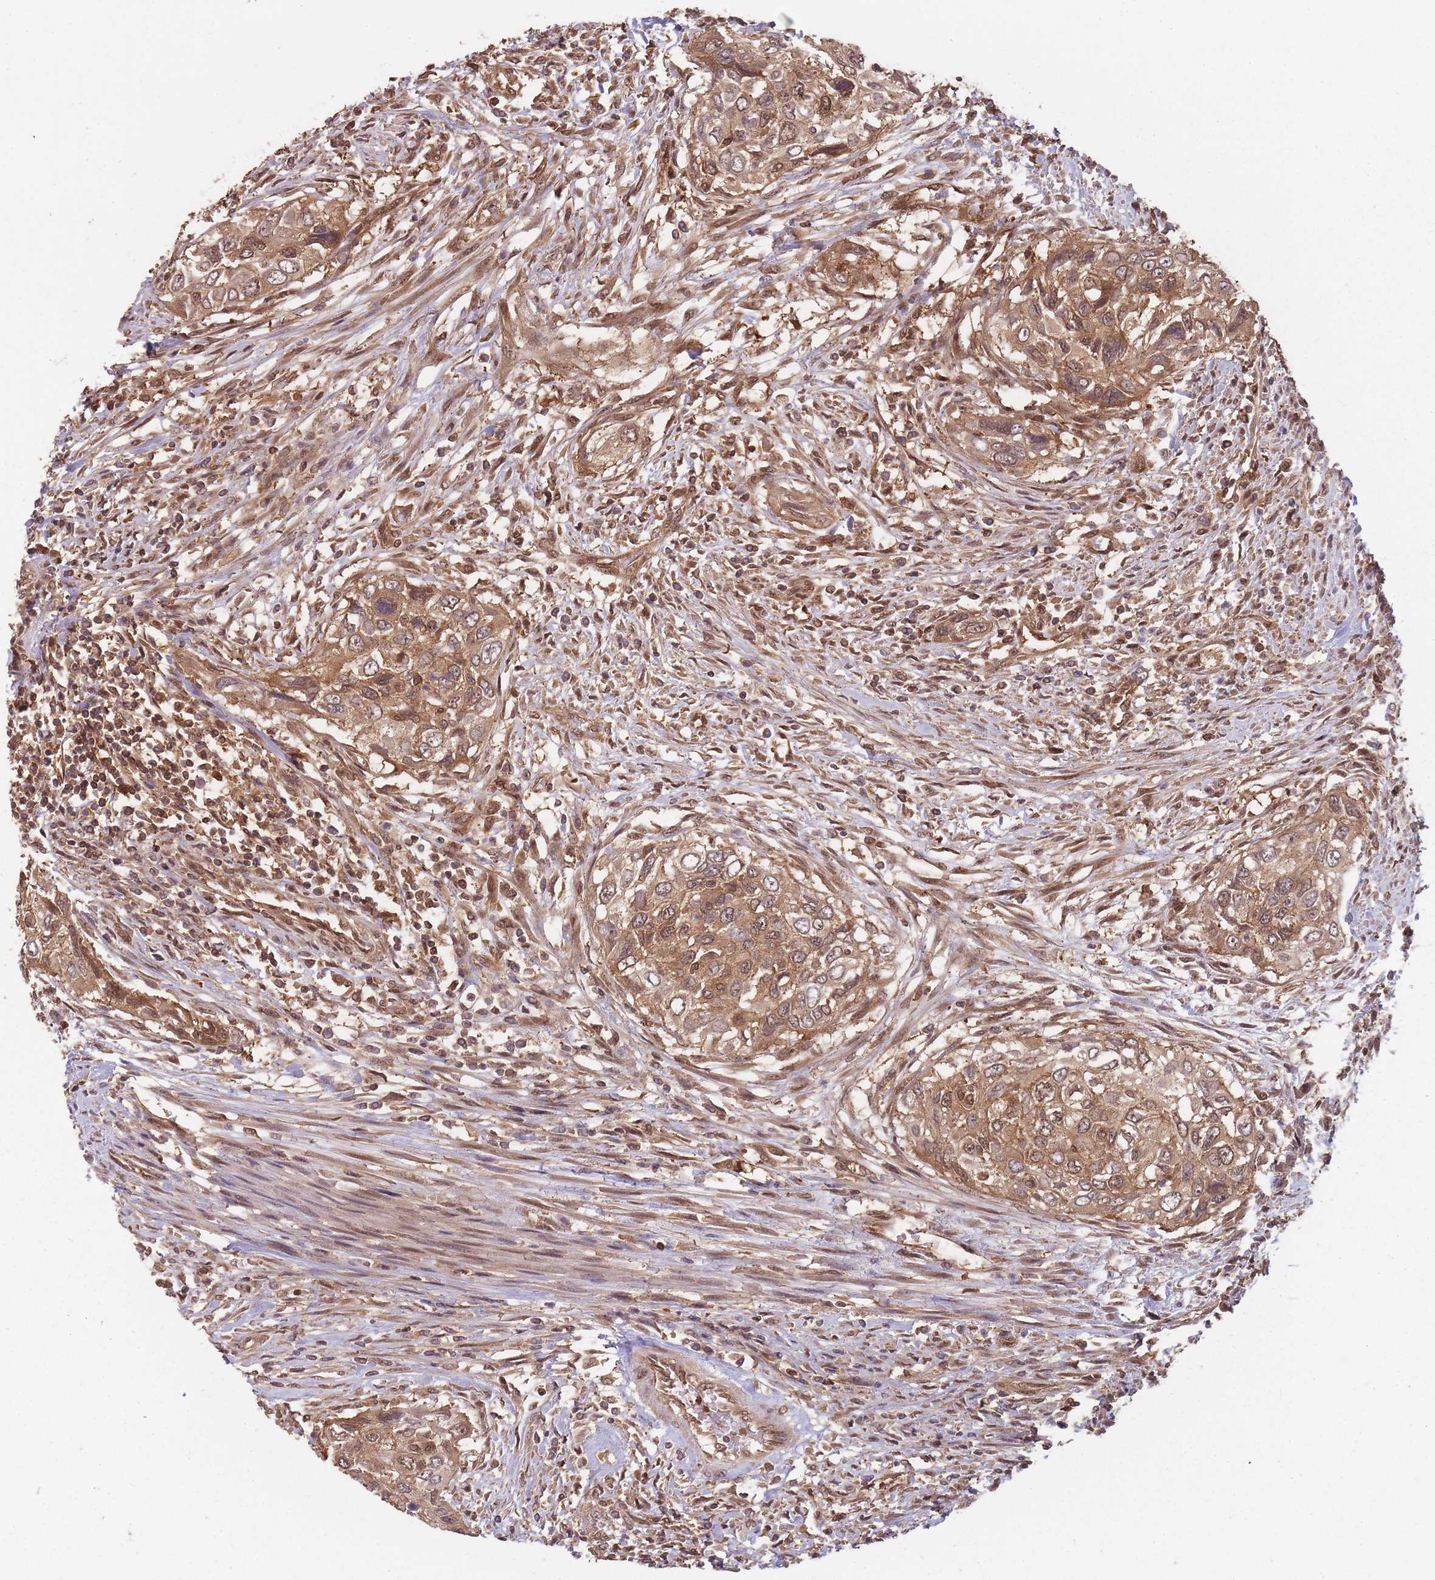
{"staining": {"intensity": "moderate", "quantity": ">75%", "location": "cytoplasmic/membranous,nuclear"}, "tissue": "urothelial cancer", "cell_type": "Tumor cells", "image_type": "cancer", "snomed": [{"axis": "morphology", "description": "Urothelial carcinoma, High grade"}, {"axis": "topography", "description": "Urinary bladder"}], "caption": "Protein staining reveals moderate cytoplasmic/membranous and nuclear expression in approximately >75% of tumor cells in urothelial cancer. (DAB (3,3'-diaminobenzidine) = brown stain, brightfield microscopy at high magnification).", "gene": "PPP6R3", "patient": {"sex": "female", "age": 60}}